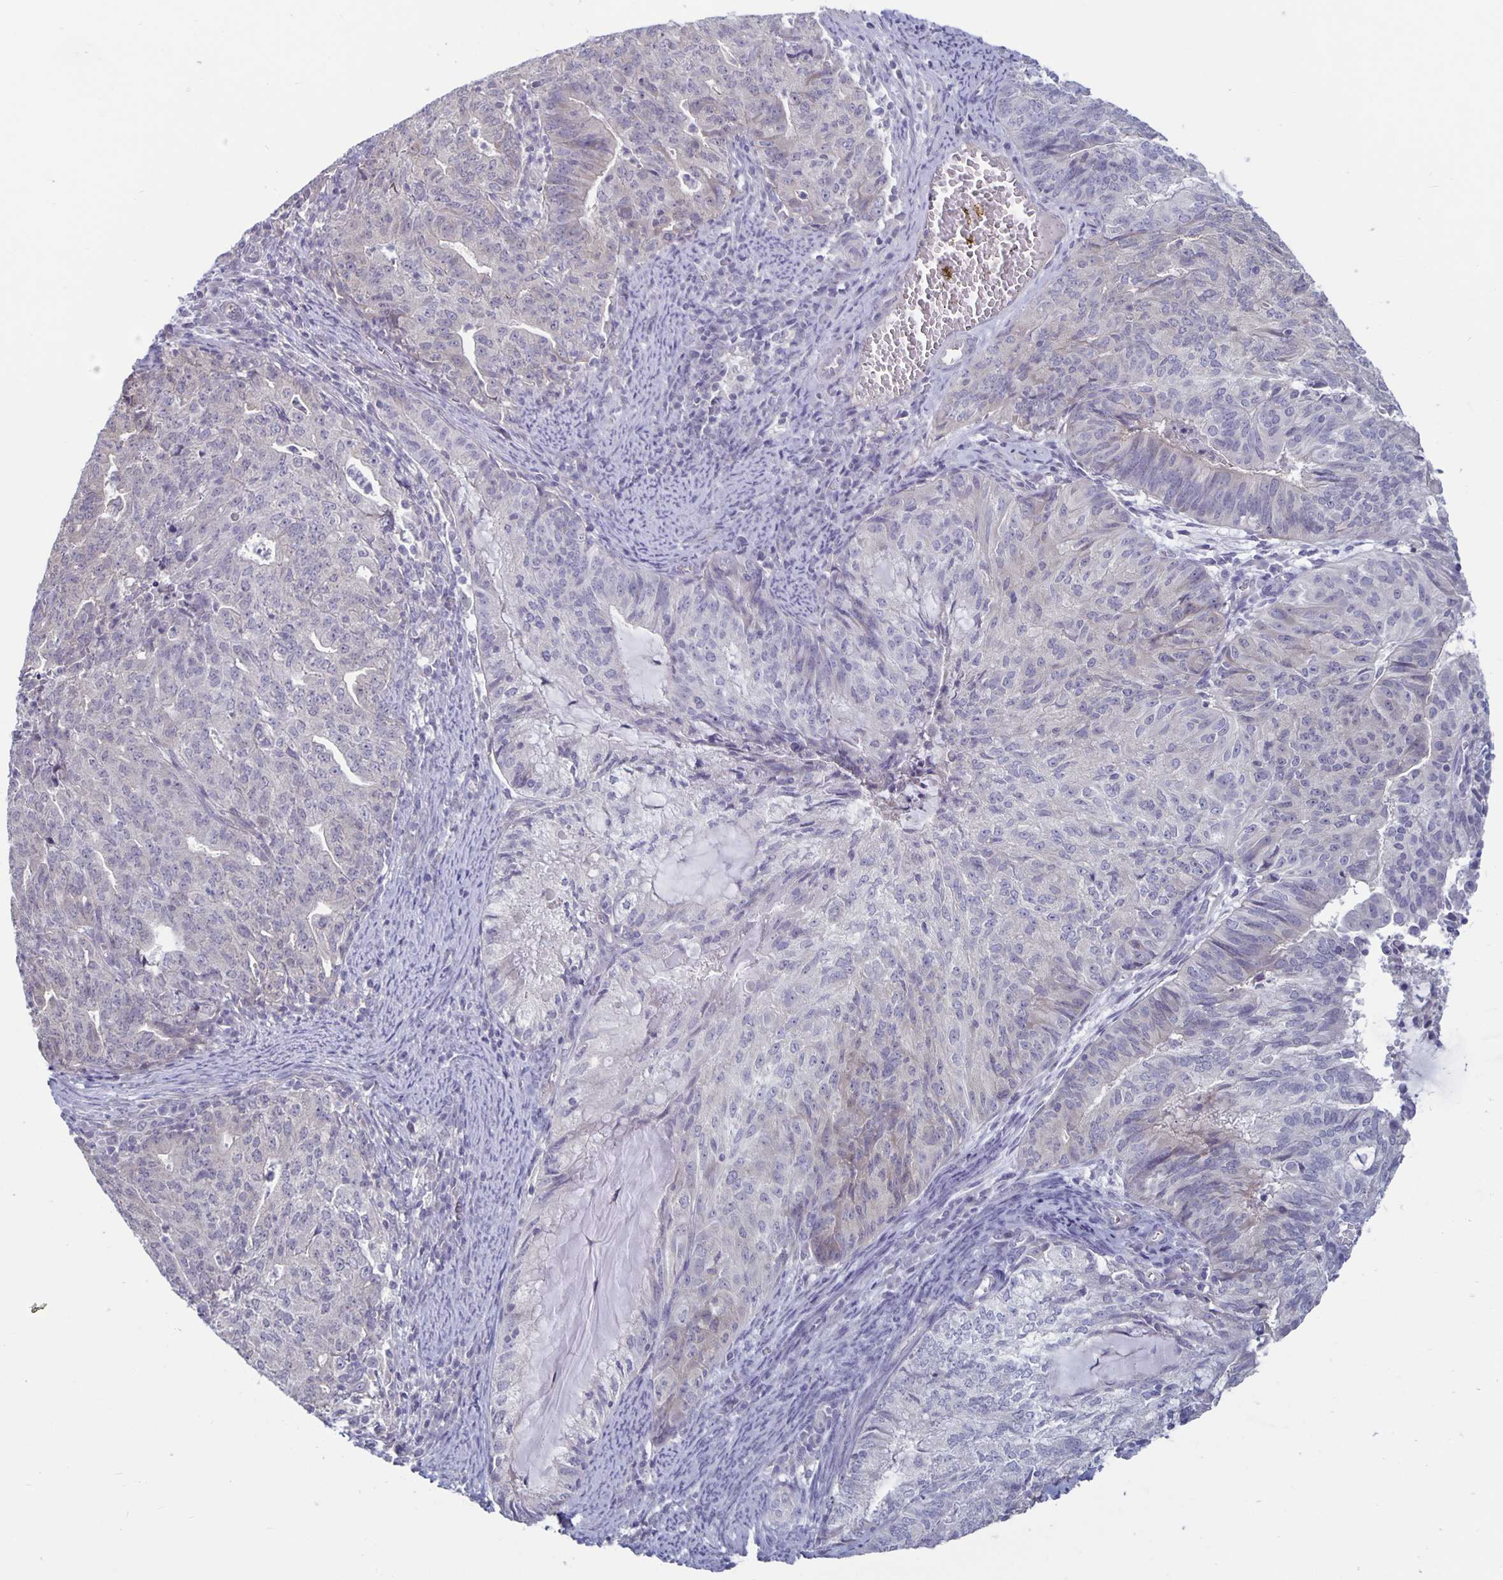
{"staining": {"intensity": "negative", "quantity": "none", "location": "none"}, "tissue": "endometrial cancer", "cell_type": "Tumor cells", "image_type": "cancer", "snomed": [{"axis": "morphology", "description": "Adenocarcinoma, NOS"}, {"axis": "topography", "description": "Endometrium"}], "caption": "Tumor cells are negative for brown protein staining in adenocarcinoma (endometrial).", "gene": "PLCB3", "patient": {"sex": "female", "age": 82}}